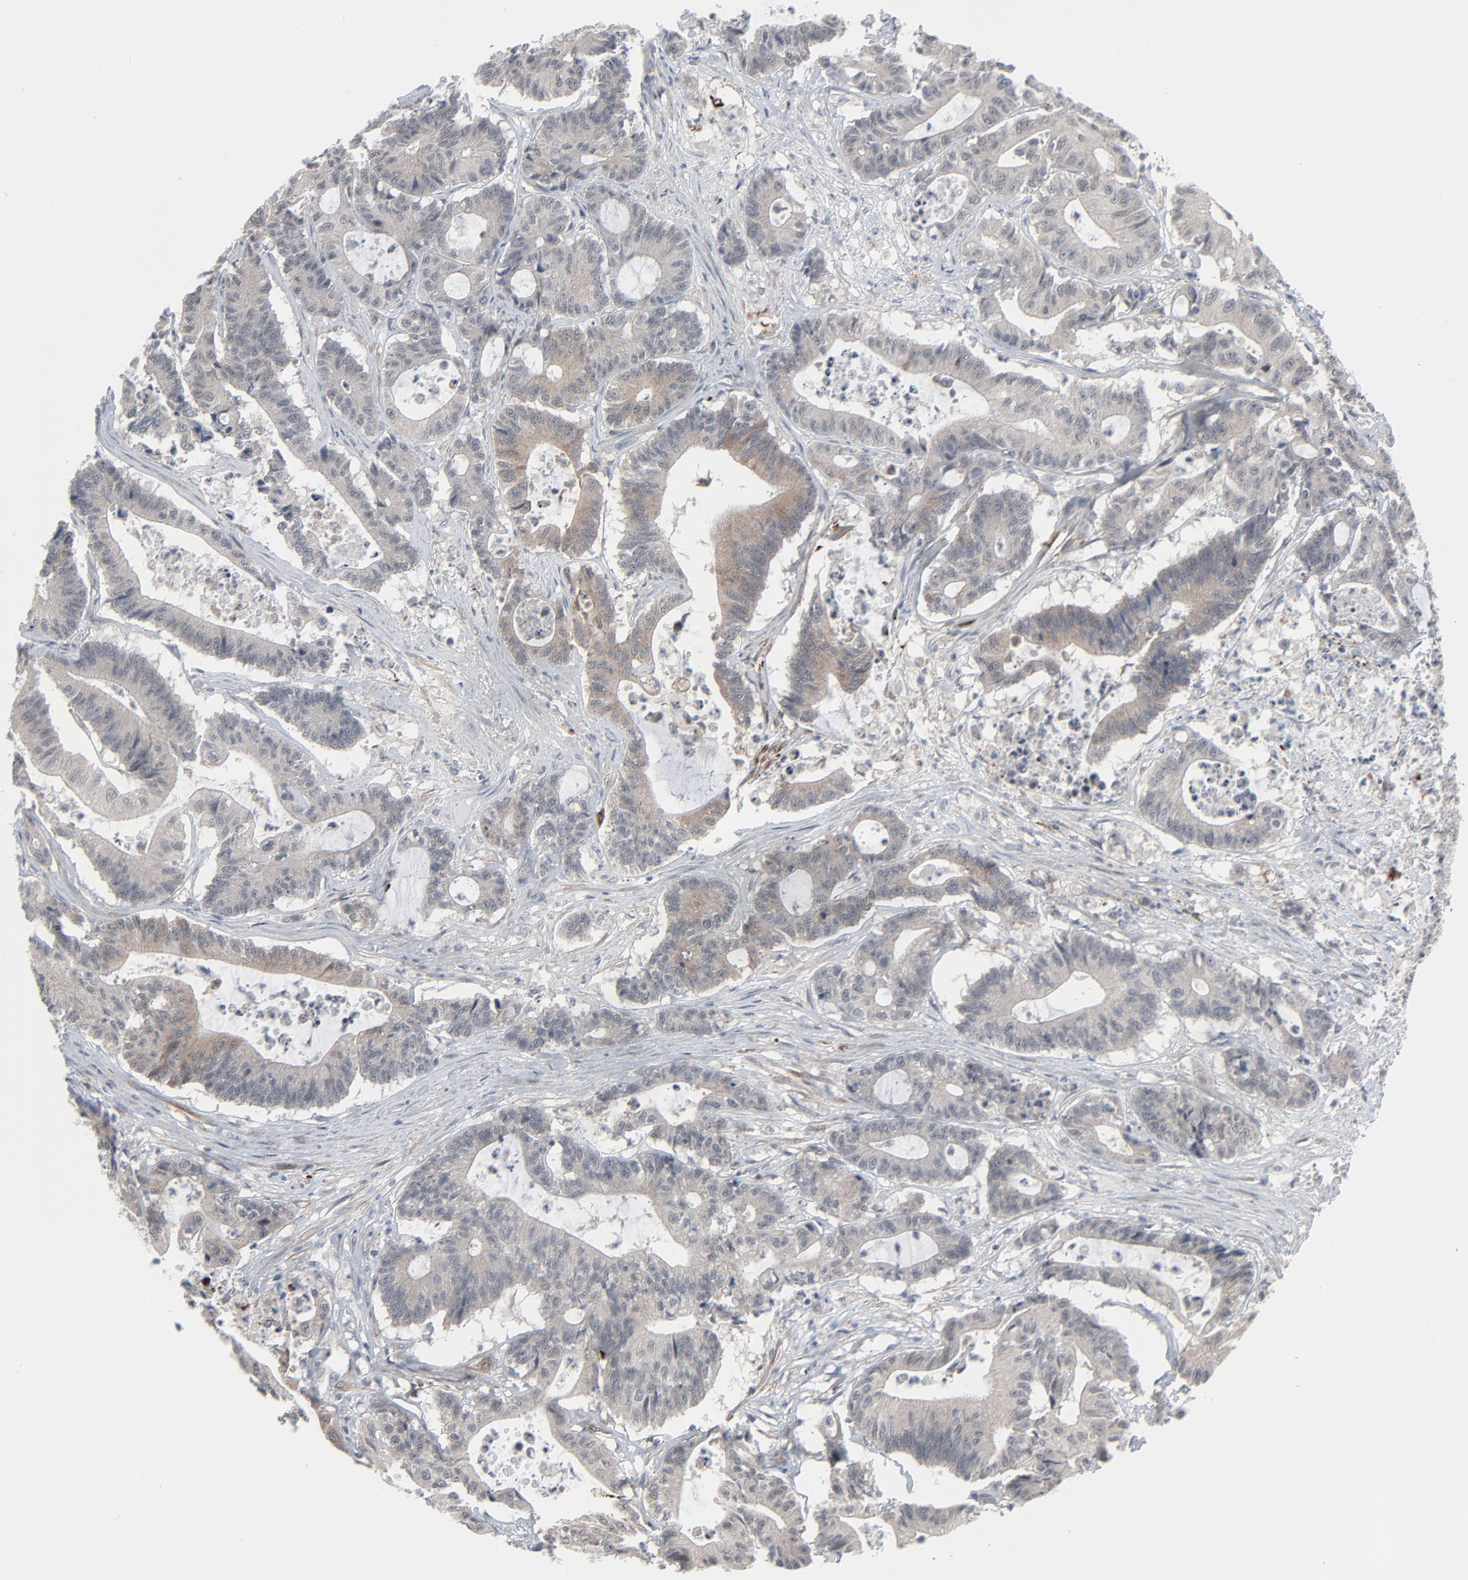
{"staining": {"intensity": "weak", "quantity": ">75%", "location": "cytoplasmic/membranous"}, "tissue": "colorectal cancer", "cell_type": "Tumor cells", "image_type": "cancer", "snomed": [{"axis": "morphology", "description": "Adenocarcinoma, NOS"}, {"axis": "topography", "description": "Colon"}], "caption": "Immunohistochemical staining of colorectal cancer demonstrates low levels of weak cytoplasmic/membranous protein expression in about >75% of tumor cells. (Brightfield microscopy of DAB IHC at high magnification).", "gene": "NEUROD1", "patient": {"sex": "female", "age": 84}}